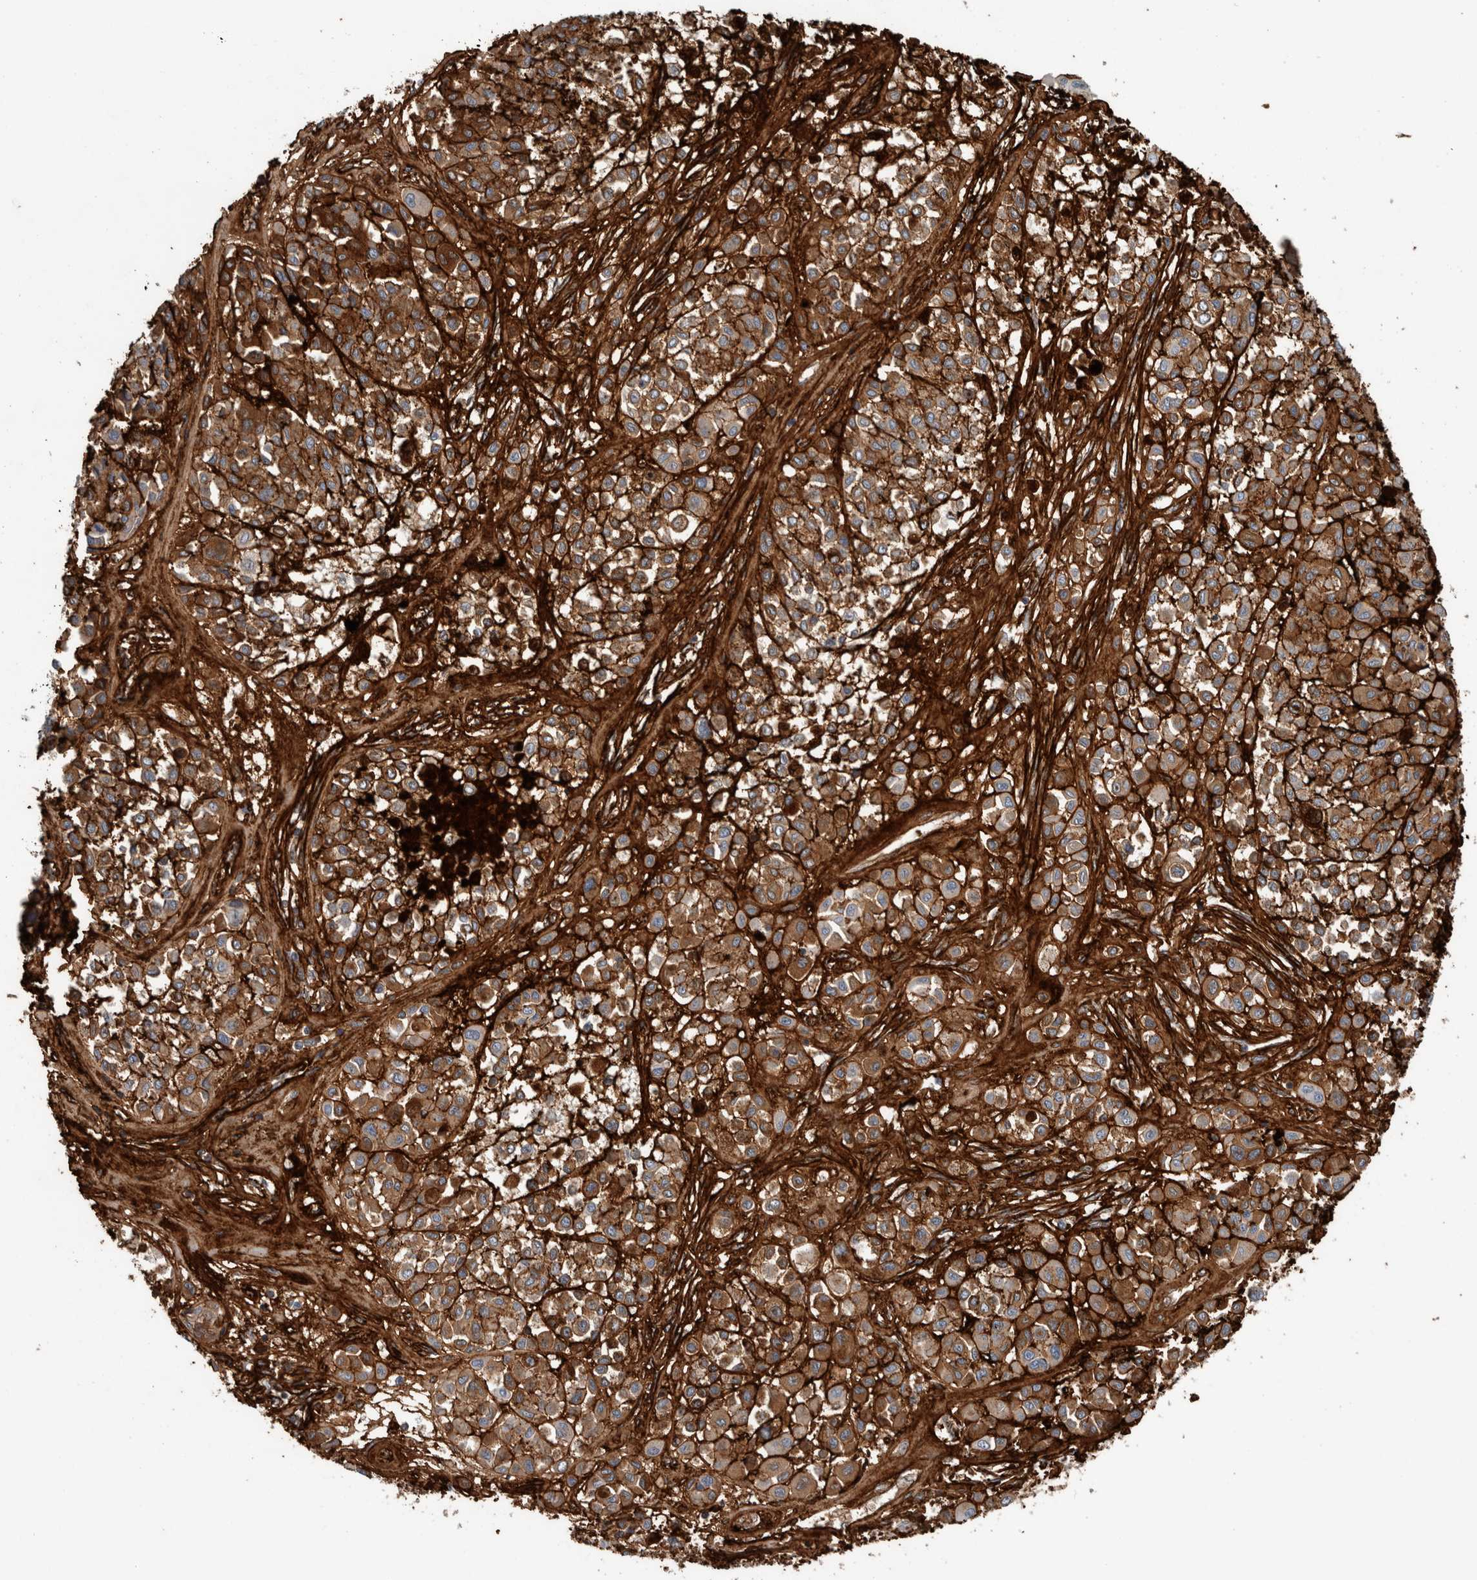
{"staining": {"intensity": "moderate", "quantity": ">75%", "location": "cytoplasmic/membranous"}, "tissue": "melanoma", "cell_type": "Tumor cells", "image_type": "cancer", "snomed": [{"axis": "morphology", "description": "Malignant melanoma, Metastatic site"}, {"axis": "topography", "description": "Soft tissue"}], "caption": "Immunohistochemistry of malignant melanoma (metastatic site) reveals medium levels of moderate cytoplasmic/membranous staining in approximately >75% of tumor cells.", "gene": "FN1", "patient": {"sex": "male", "age": 41}}